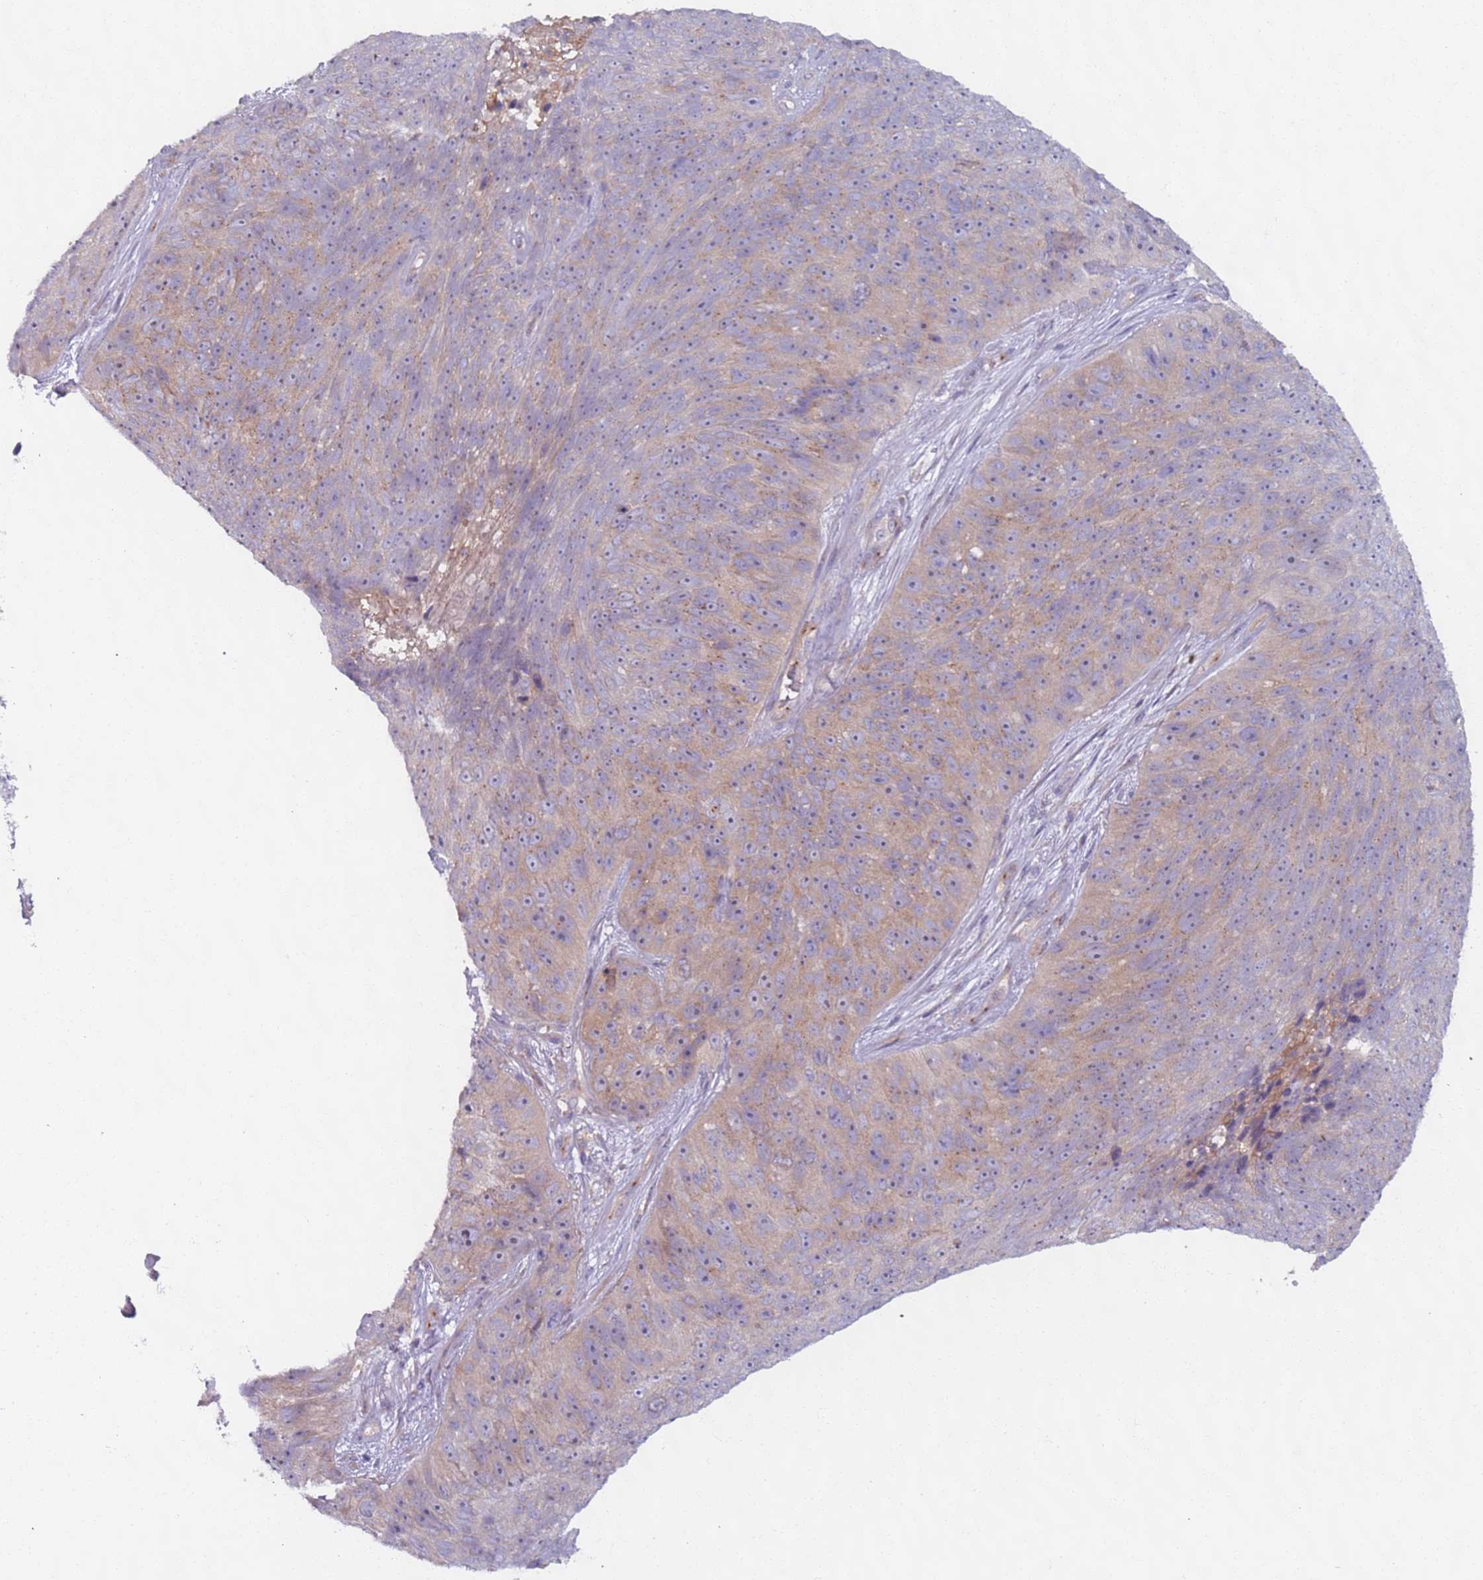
{"staining": {"intensity": "weak", "quantity": "25%-75%", "location": "cytoplasmic/membranous"}, "tissue": "skin cancer", "cell_type": "Tumor cells", "image_type": "cancer", "snomed": [{"axis": "morphology", "description": "Squamous cell carcinoma, NOS"}, {"axis": "topography", "description": "Skin"}], "caption": "Weak cytoplasmic/membranous expression is appreciated in about 25%-75% of tumor cells in squamous cell carcinoma (skin).", "gene": "AKTIP", "patient": {"sex": "female", "age": 87}}